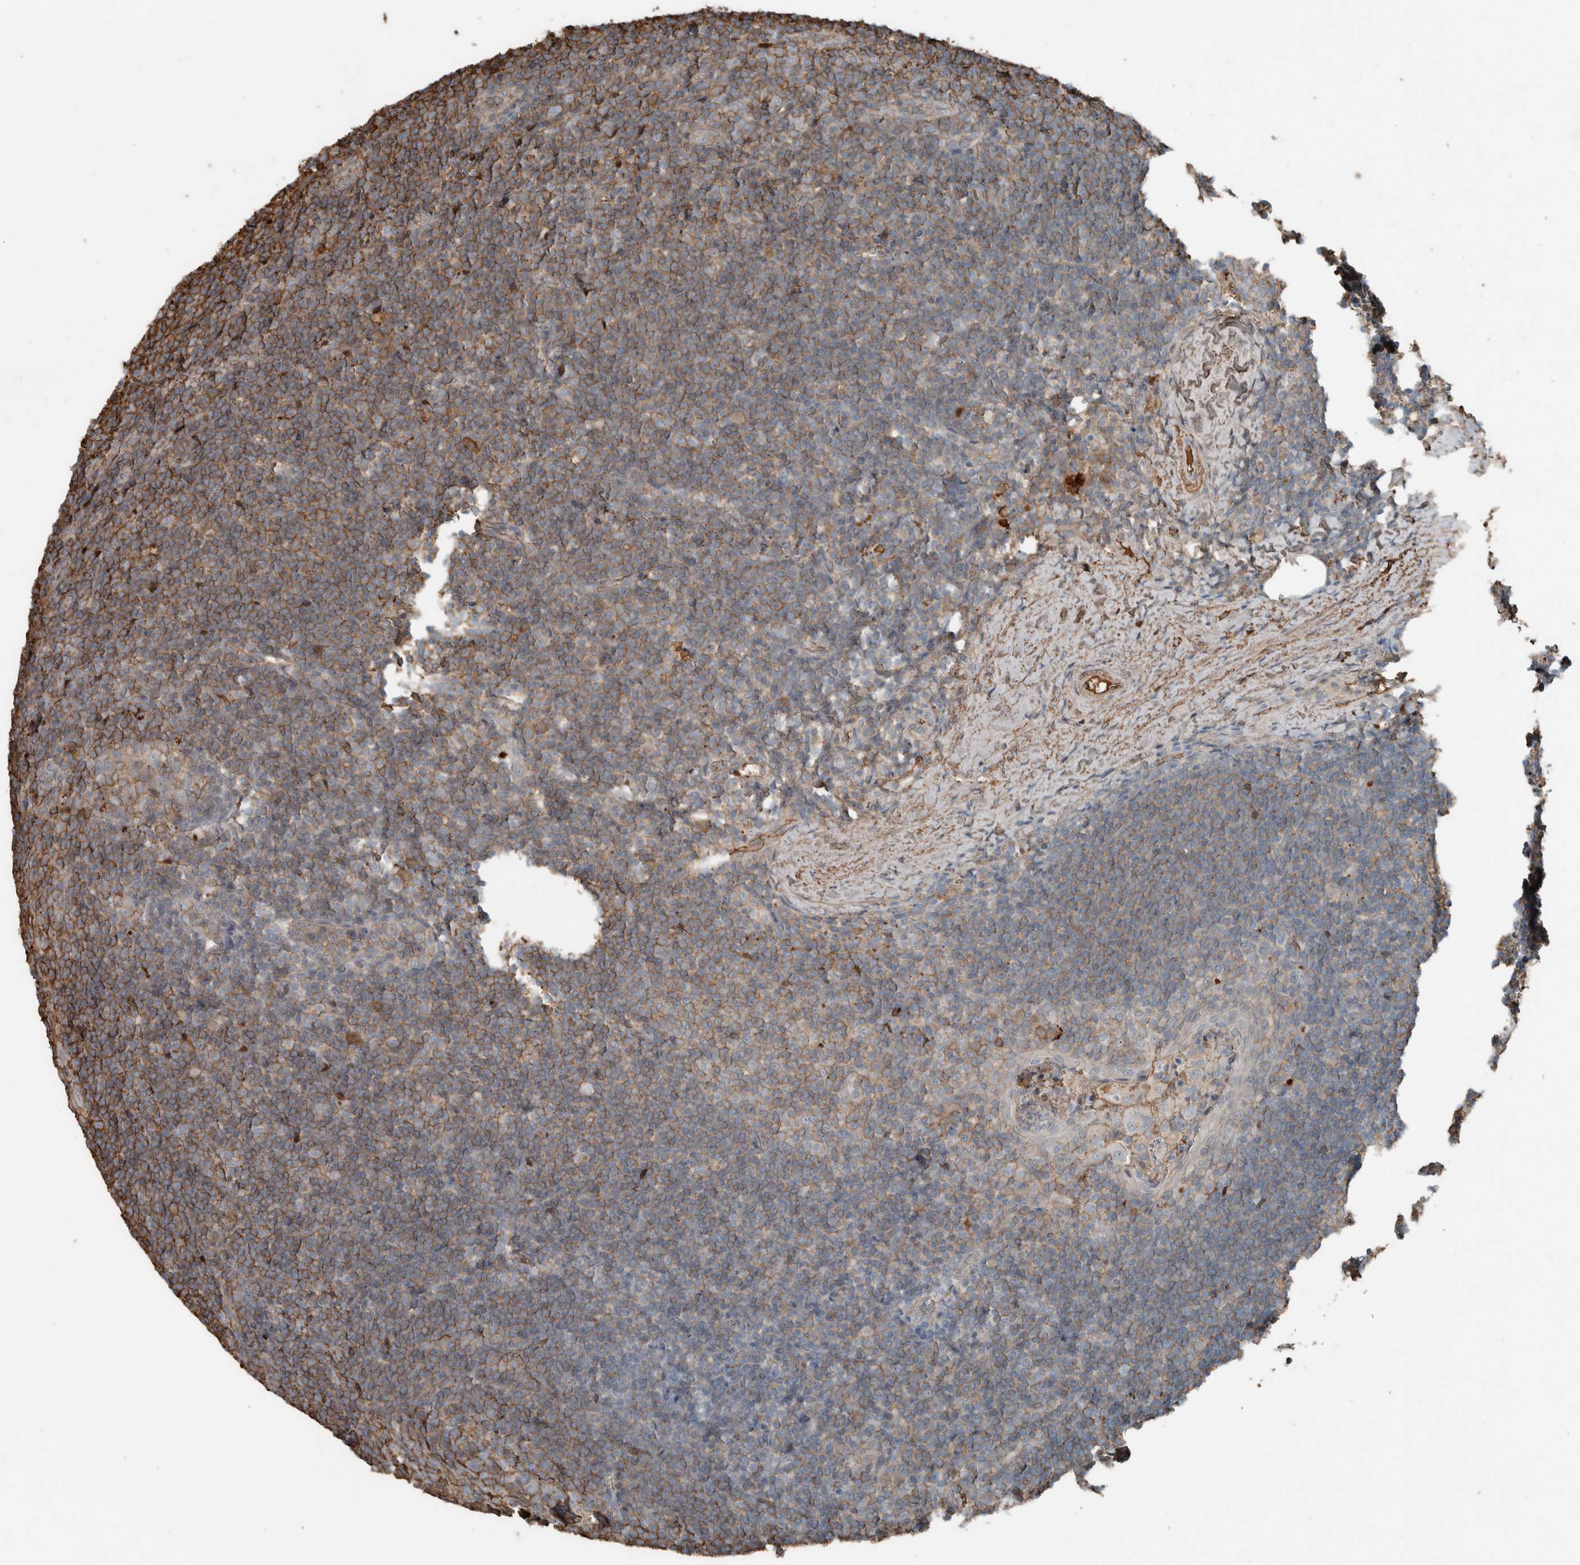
{"staining": {"intensity": "weak", "quantity": ">75%", "location": "cytoplasmic/membranous"}, "tissue": "tonsil", "cell_type": "Germinal center cells", "image_type": "normal", "snomed": [{"axis": "morphology", "description": "Normal tissue, NOS"}, {"axis": "topography", "description": "Tonsil"}], "caption": "Immunohistochemistry (IHC) (DAB) staining of unremarkable human tonsil demonstrates weak cytoplasmic/membranous protein expression in about >75% of germinal center cells. The protein of interest is stained brown, and the nuclei are stained in blue (DAB (3,3'-diaminobenzidine) IHC with brightfield microscopy, high magnification).", "gene": "USP34", "patient": {"sex": "male", "age": 37}}